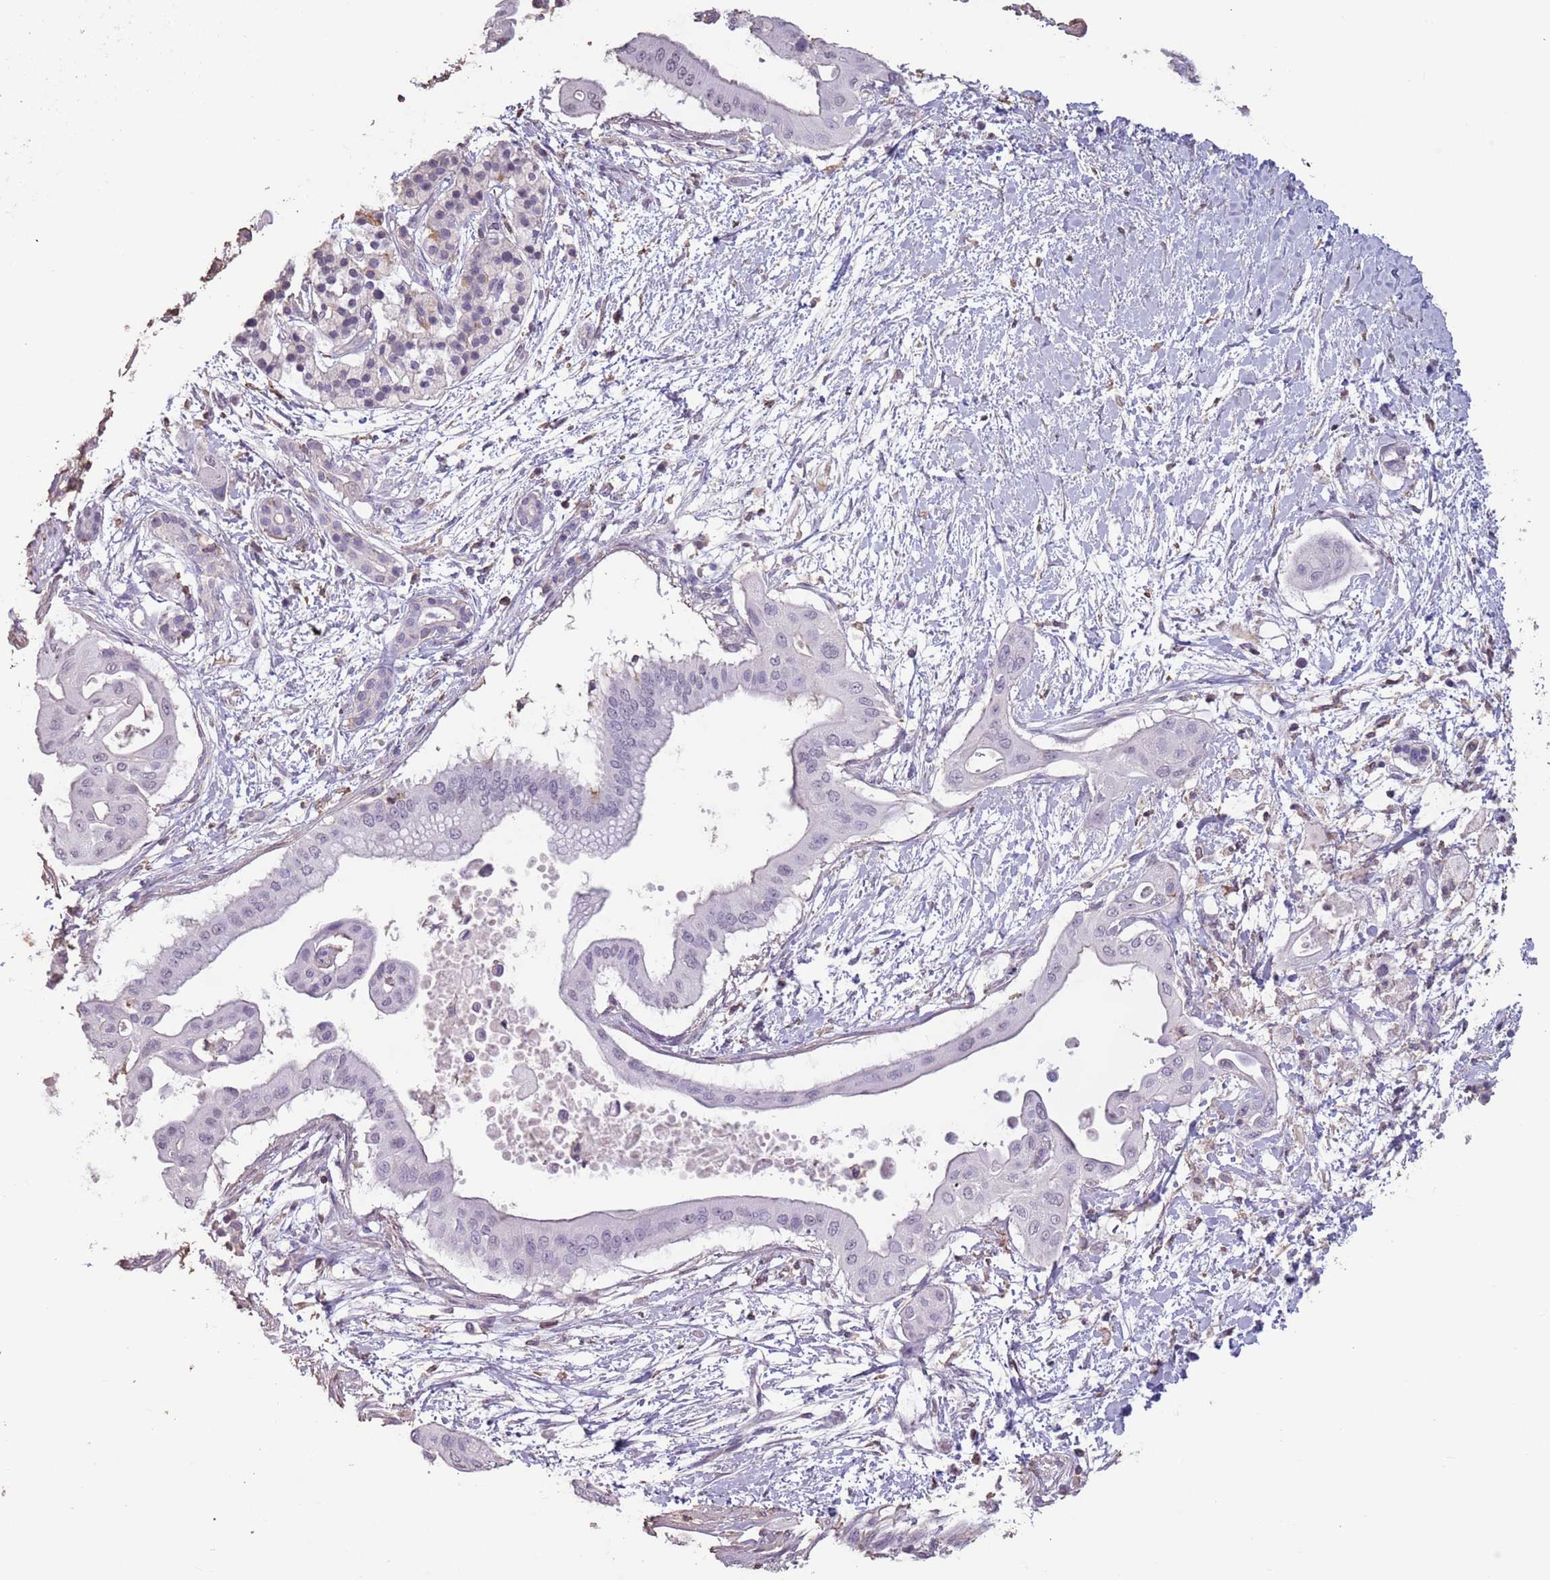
{"staining": {"intensity": "negative", "quantity": "none", "location": "none"}, "tissue": "pancreatic cancer", "cell_type": "Tumor cells", "image_type": "cancer", "snomed": [{"axis": "morphology", "description": "Adenocarcinoma, NOS"}, {"axis": "topography", "description": "Pancreas"}], "caption": "IHC image of neoplastic tissue: human adenocarcinoma (pancreatic) stained with DAB (3,3'-diaminobenzidine) reveals no significant protein positivity in tumor cells. (DAB immunohistochemistry (IHC), high magnification).", "gene": "SUN5", "patient": {"sex": "male", "age": 68}}